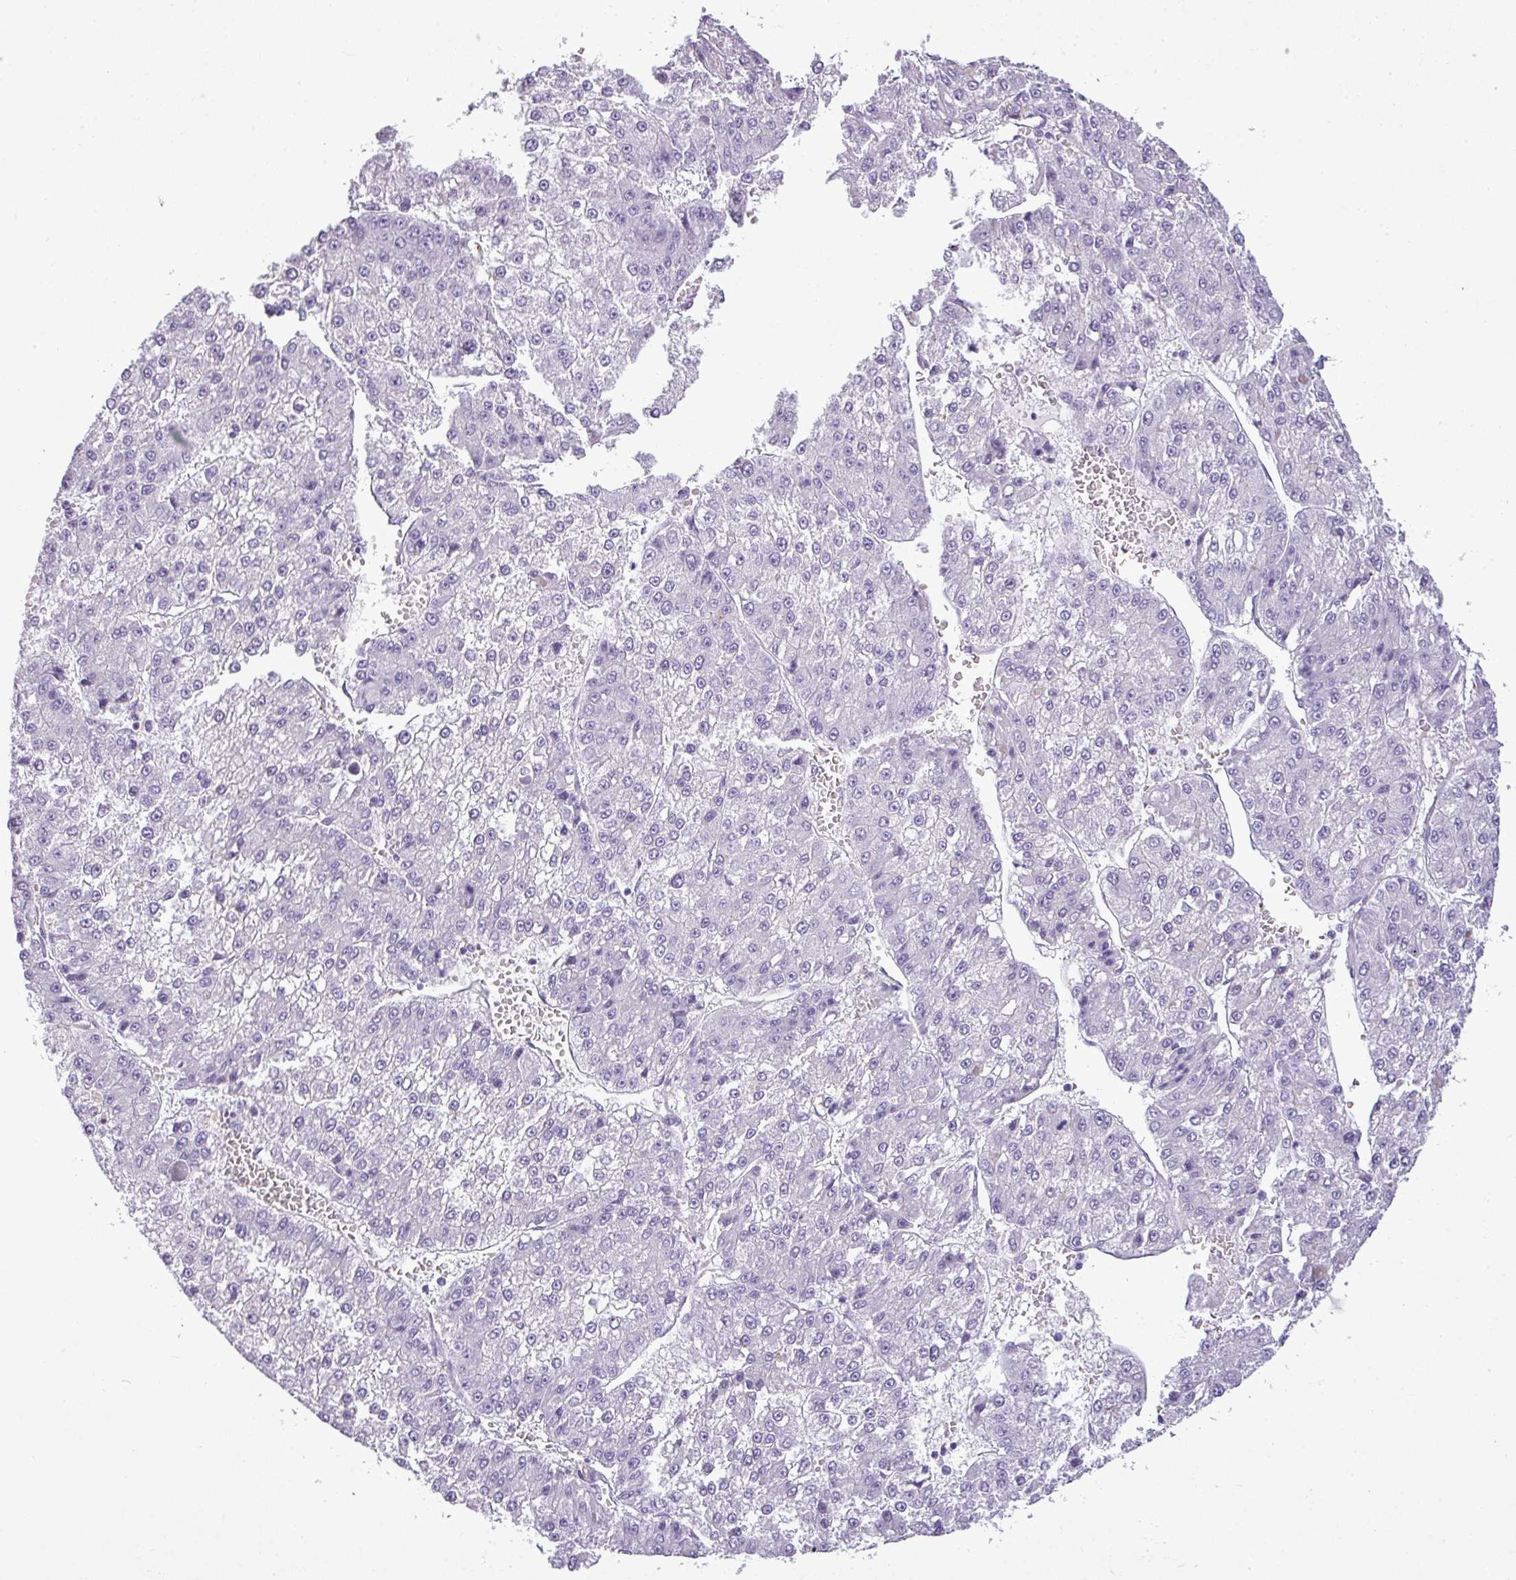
{"staining": {"intensity": "negative", "quantity": "none", "location": "none"}, "tissue": "liver cancer", "cell_type": "Tumor cells", "image_type": "cancer", "snomed": [{"axis": "morphology", "description": "Carcinoma, Hepatocellular, NOS"}, {"axis": "topography", "description": "Liver"}], "caption": "High power microscopy micrograph of an IHC micrograph of liver cancer (hepatocellular carcinoma), revealing no significant expression in tumor cells.", "gene": "RBMXL2", "patient": {"sex": "female", "age": 73}}